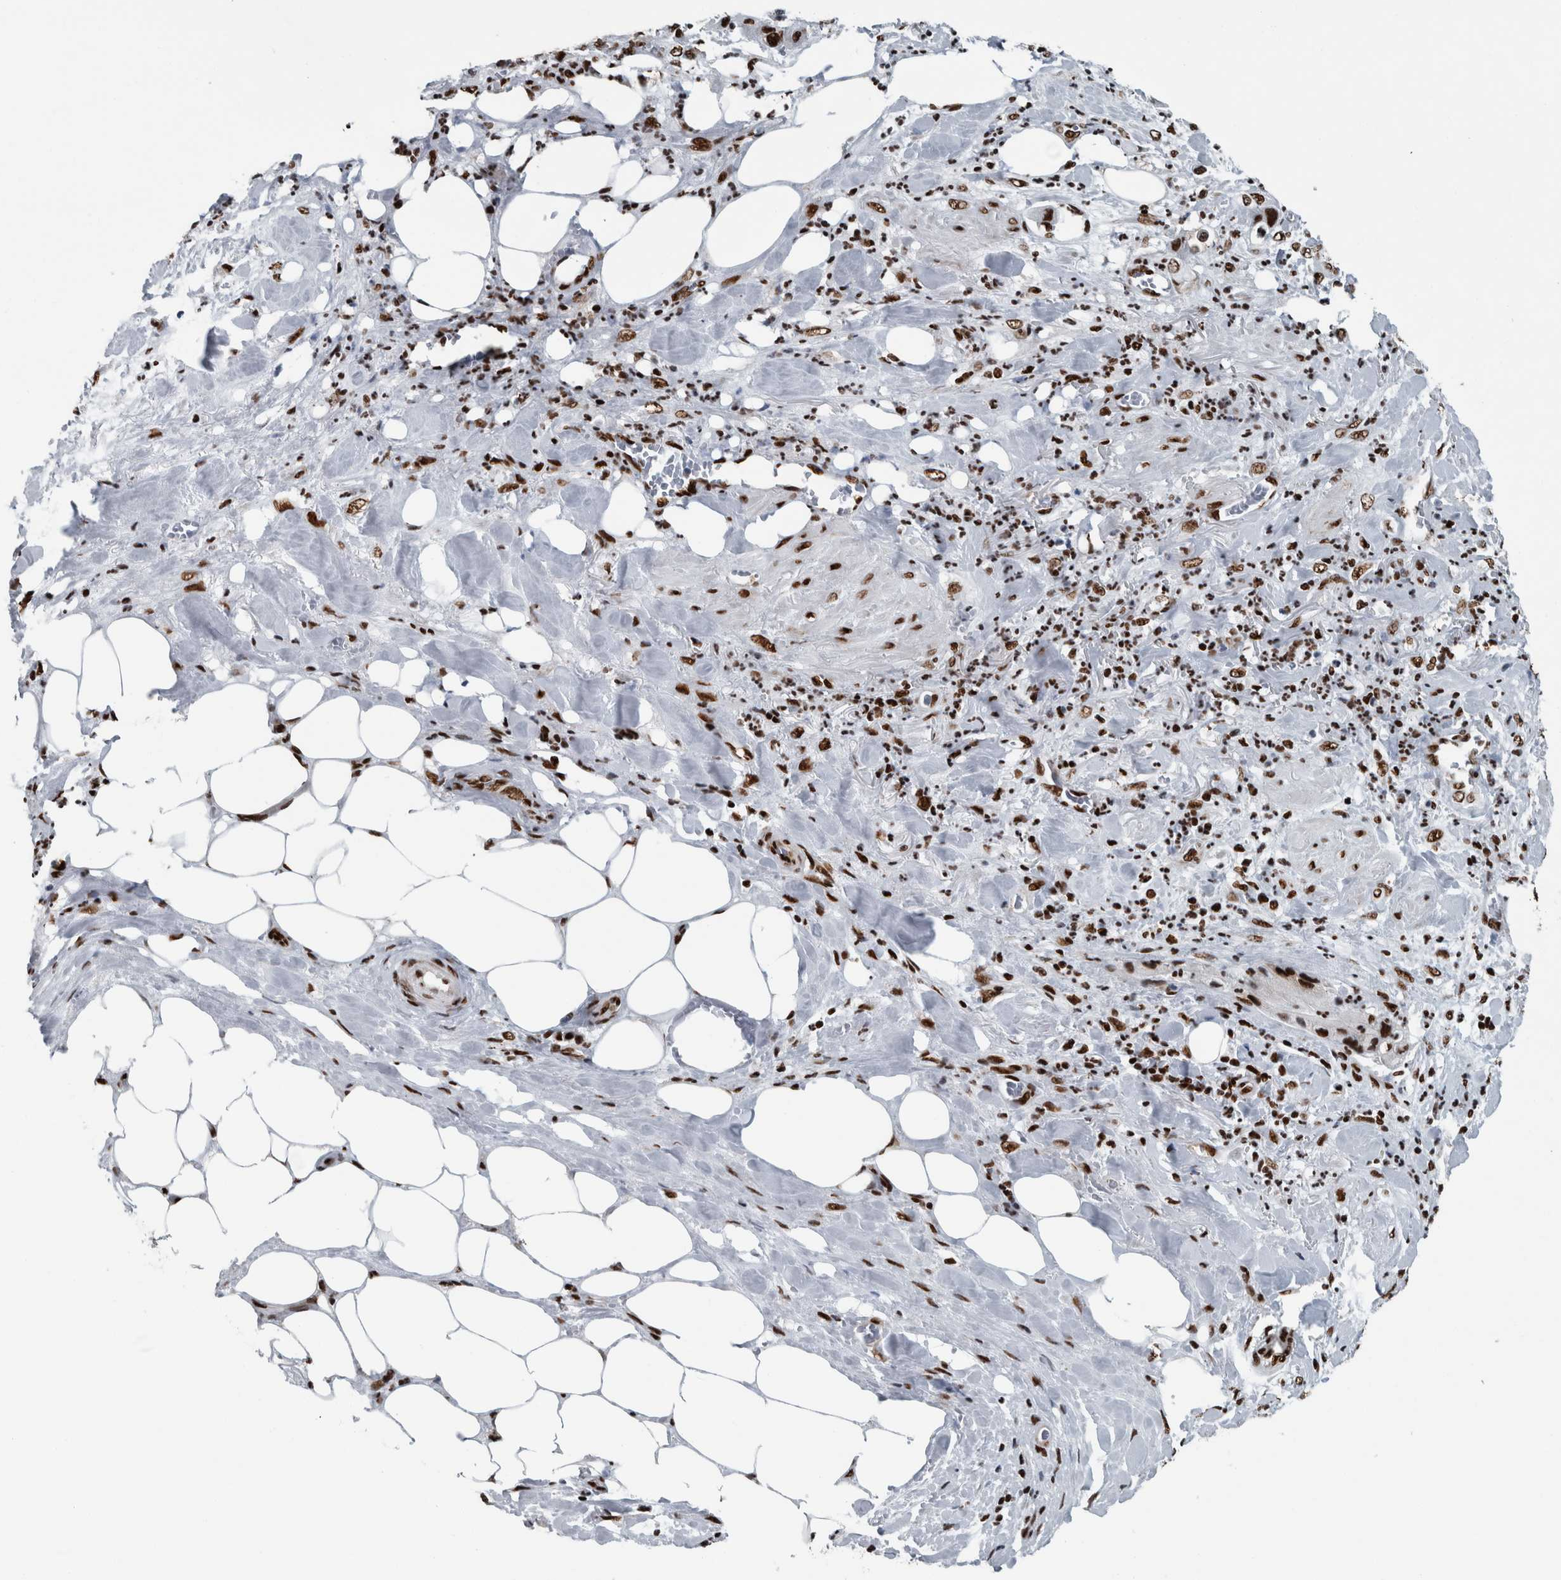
{"staining": {"intensity": "moderate", "quantity": ">75%", "location": "nuclear"}, "tissue": "pancreatic cancer", "cell_type": "Tumor cells", "image_type": "cancer", "snomed": [{"axis": "morphology", "description": "Adenocarcinoma, NOS"}, {"axis": "topography", "description": "Pancreas"}], "caption": "Protein positivity by immunohistochemistry demonstrates moderate nuclear positivity in about >75% of tumor cells in pancreatic adenocarcinoma.", "gene": "DNMT3A", "patient": {"sex": "male", "age": 70}}